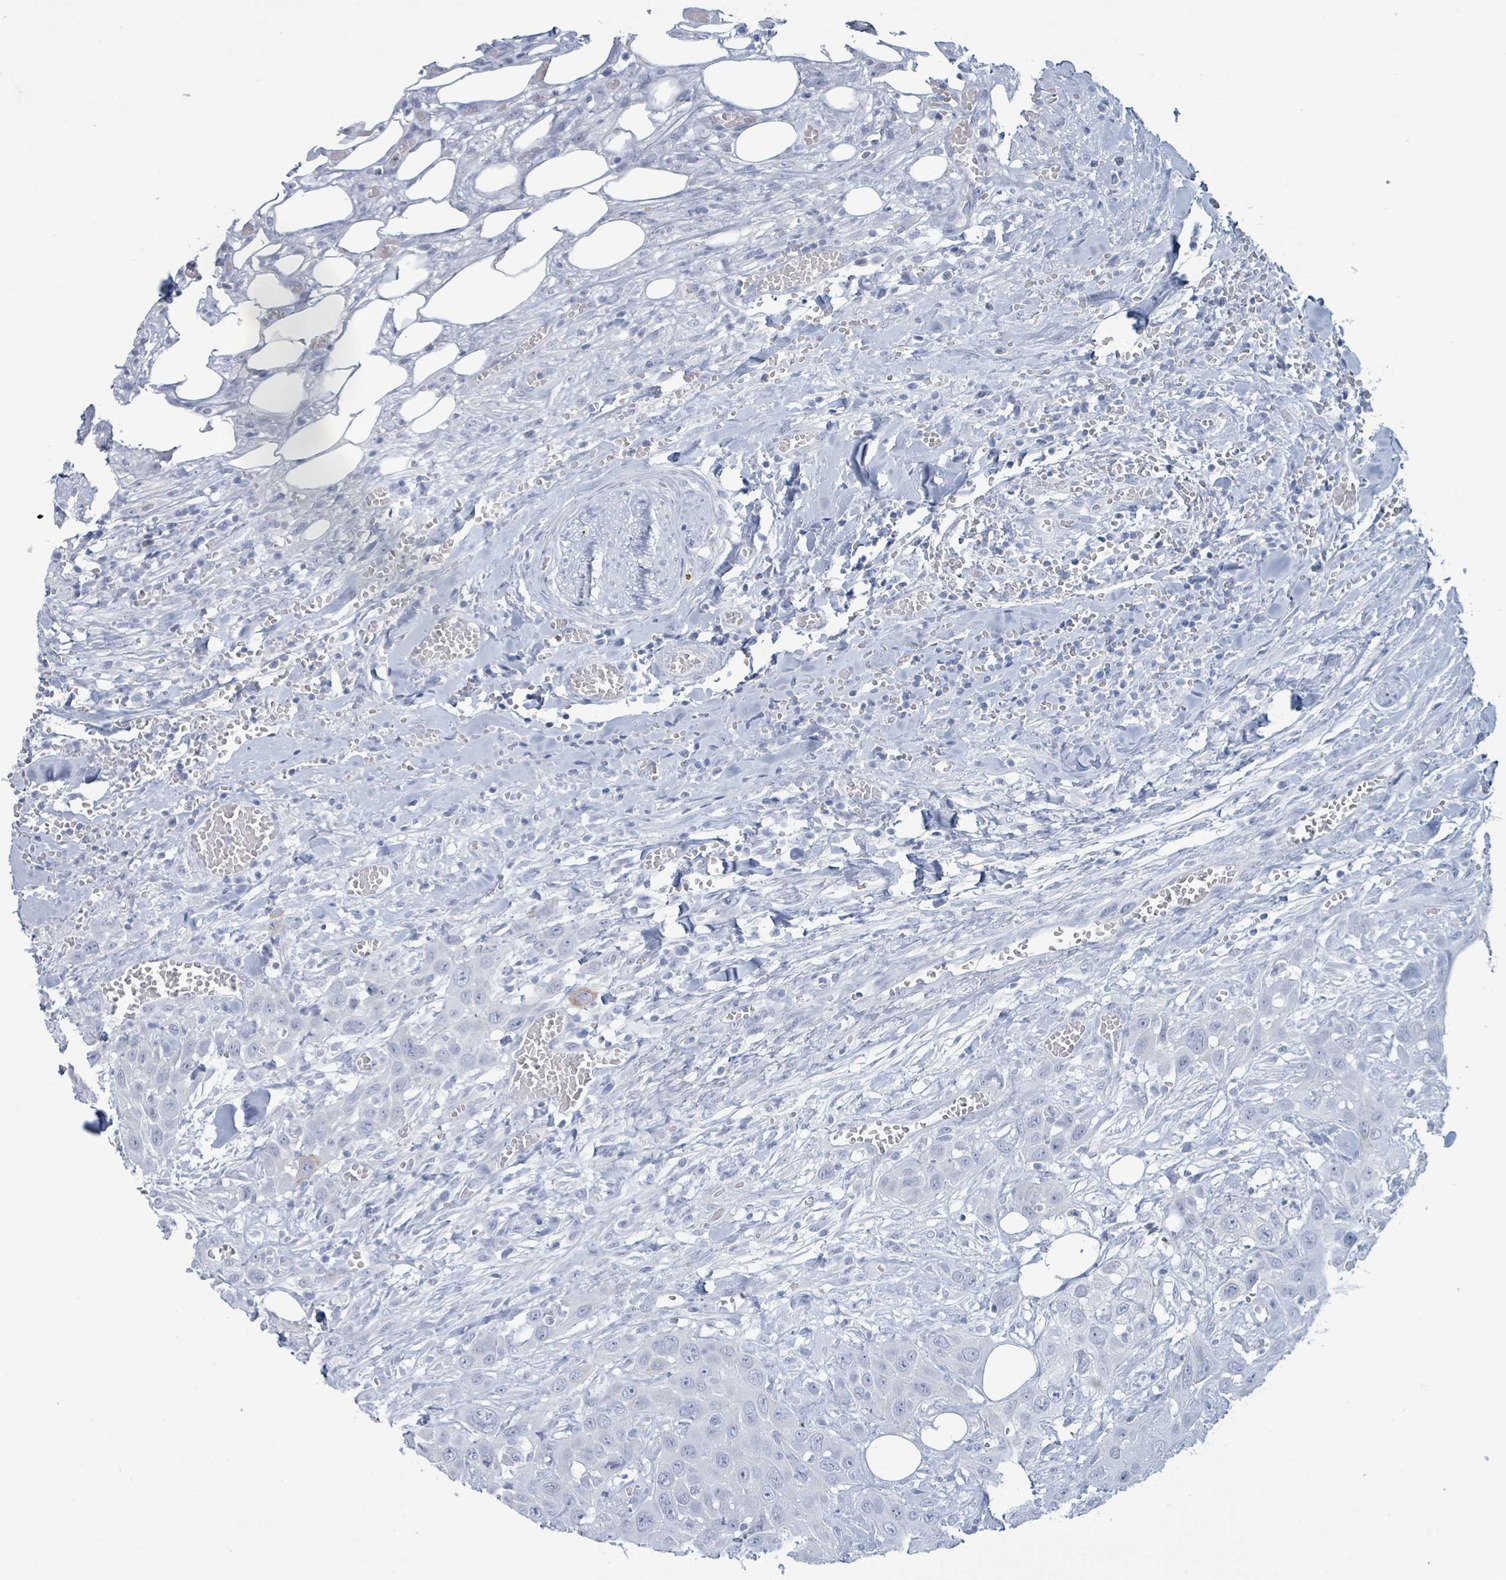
{"staining": {"intensity": "negative", "quantity": "none", "location": "none"}, "tissue": "head and neck cancer", "cell_type": "Tumor cells", "image_type": "cancer", "snomed": [{"axis": "morphology", "description": "Squamous cell carcinoma, NOS"}, {"axis": "topography", "description": "Head-Neck"}], "caption": "Immunohistochemical staining of head and neck cancer (squamous cell carcinoma) shows no significant staining in tumor cells.", "gene": "KRT8", "patient": {"sex": "male", "age": 81}}